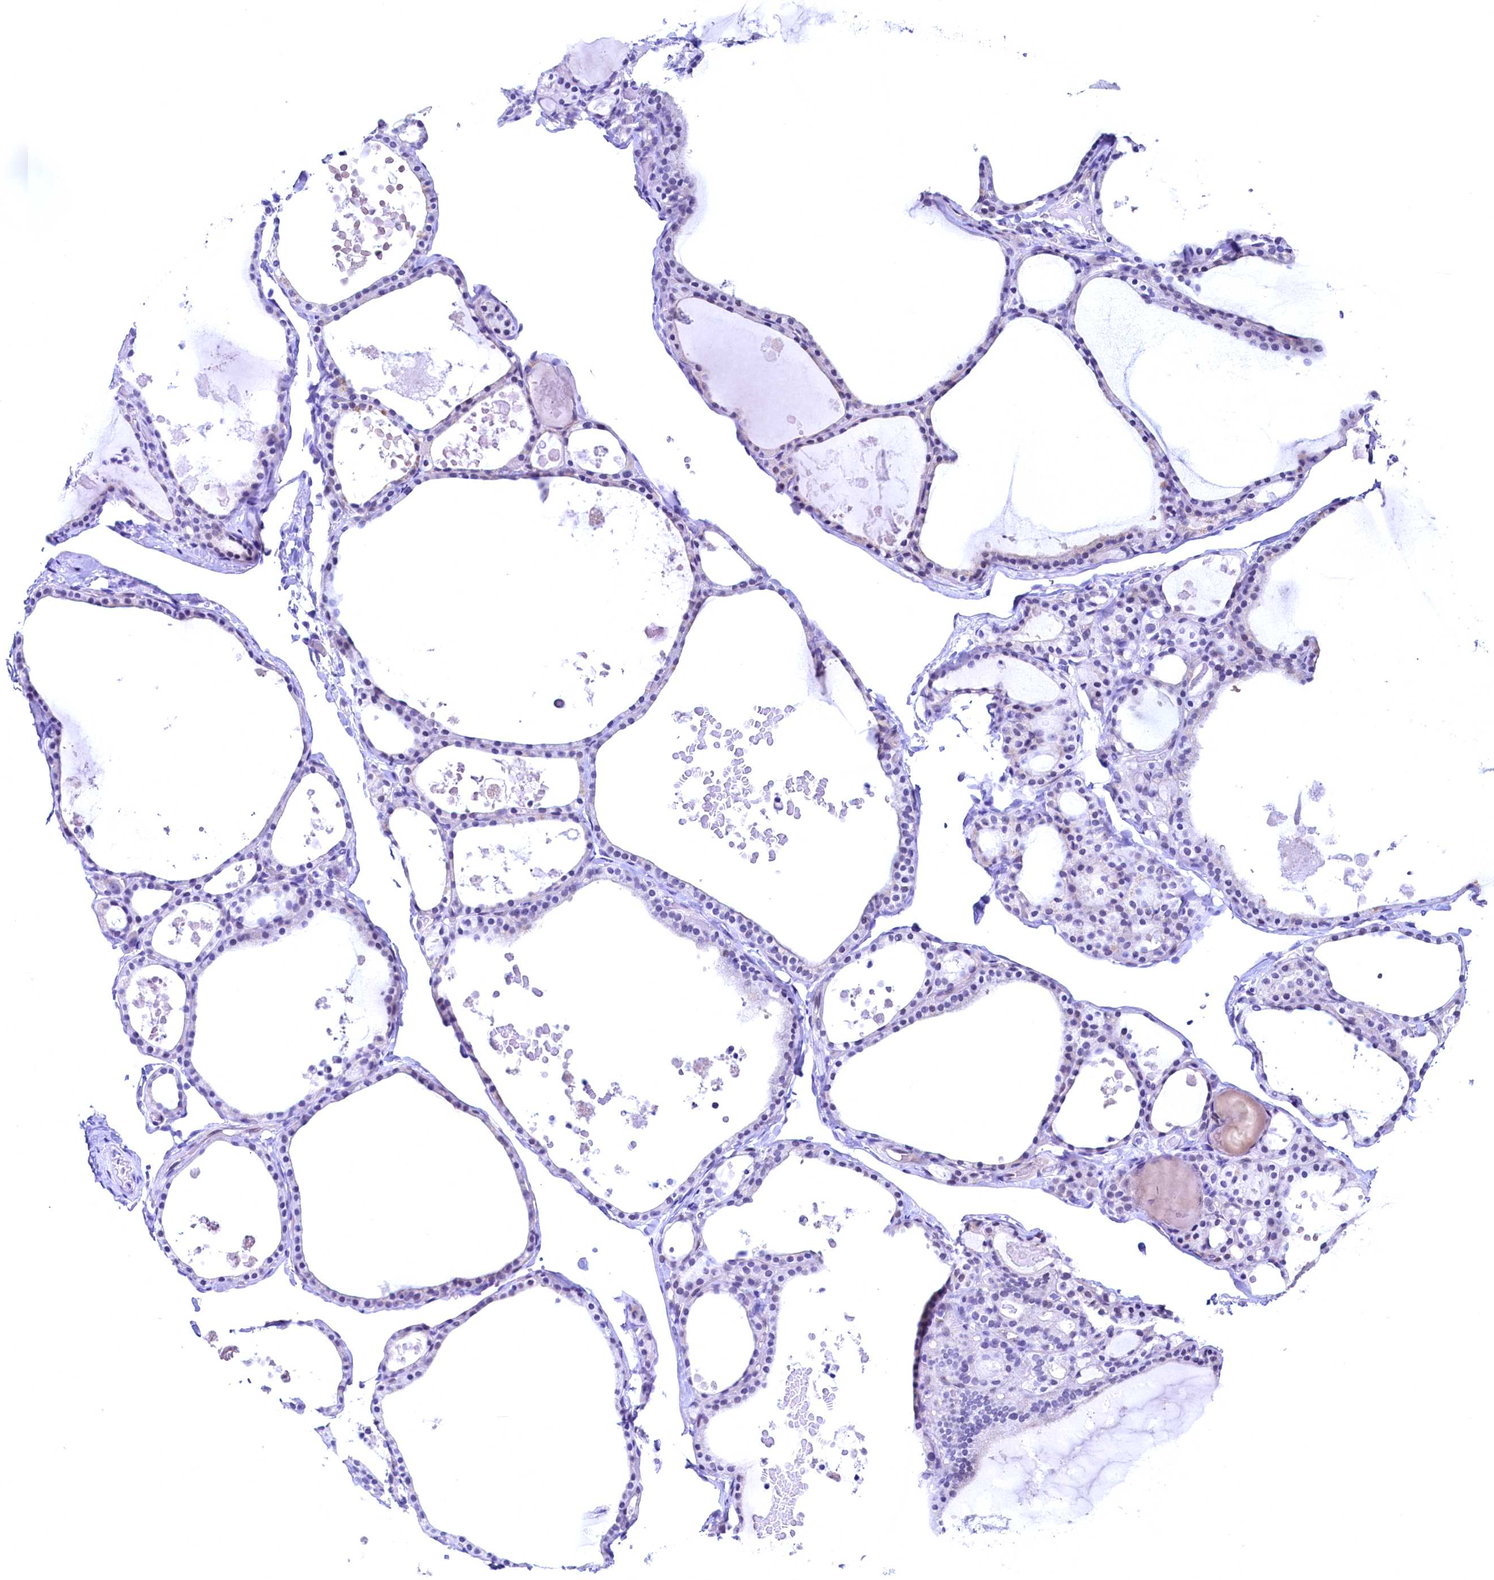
{"staining": {"intensity": "weak", "quantity": "<25%", "location": "nuclear"}, "tissue": "thyroid gland", "cell_type": "Glandular cells", "image_type": "normal", "snomed": [{"axis": "morphology", "description": "Normal tissue, NOS"}, {"axis": "topography", "description": "Thyroid gland"}], "caption": "Photomicrograph shows no significant protein positivity in glandular cells of benign thyroid gland. (Immunohistochemistry (ihc), brightfield microscopy, high magnification).", "gene": "FLYWCH2", "patient": {"sex": "male", "age": 56}}